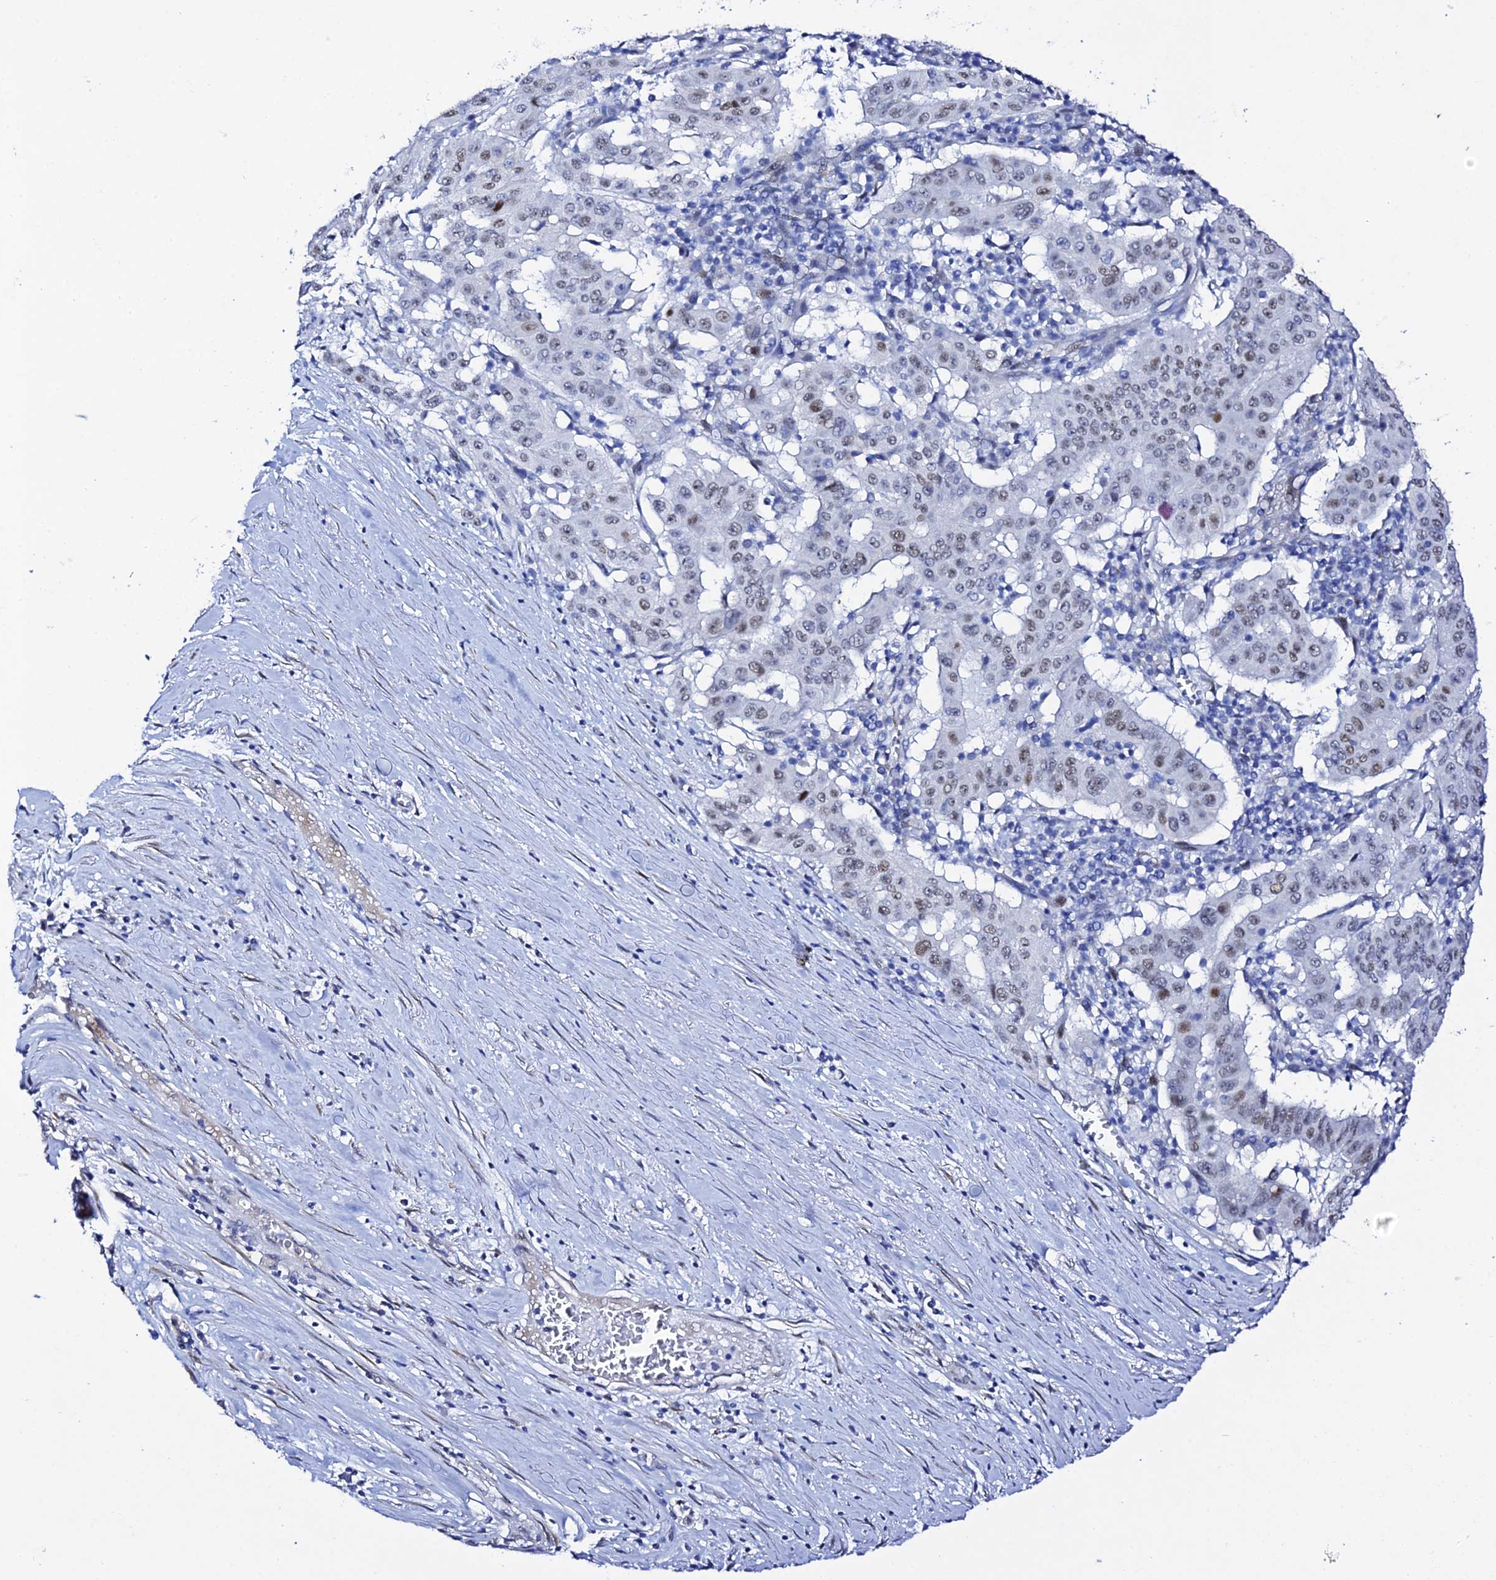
{"staining": {"intensity": "weak", "quantity": "25%-75%", "location": "nuclear"}, "tissue": "pancreatic cancer", "cell_type": "Tumor cells", "image_type": "cancer", "snomed": [{"axis": "morphology", "description": "Adenocarcinoma, NOS"}, {"axis": "topography", "description": "Pancreas"}], "caption": "IHC staining of adenocarcinoma (pancreatic), which displays low levels of weak nuclear staining in approximately 25%-75% of tumor cells indicating weak nuclear protein positivity. The staining was performed using DAB (3,3'-diaminobenzidine) (brown) for protein detection and nuclei were counterstained in hematoxylin (blue).", "gene": "POFUT2", "patient": {"sex": "male", "age": 63}}